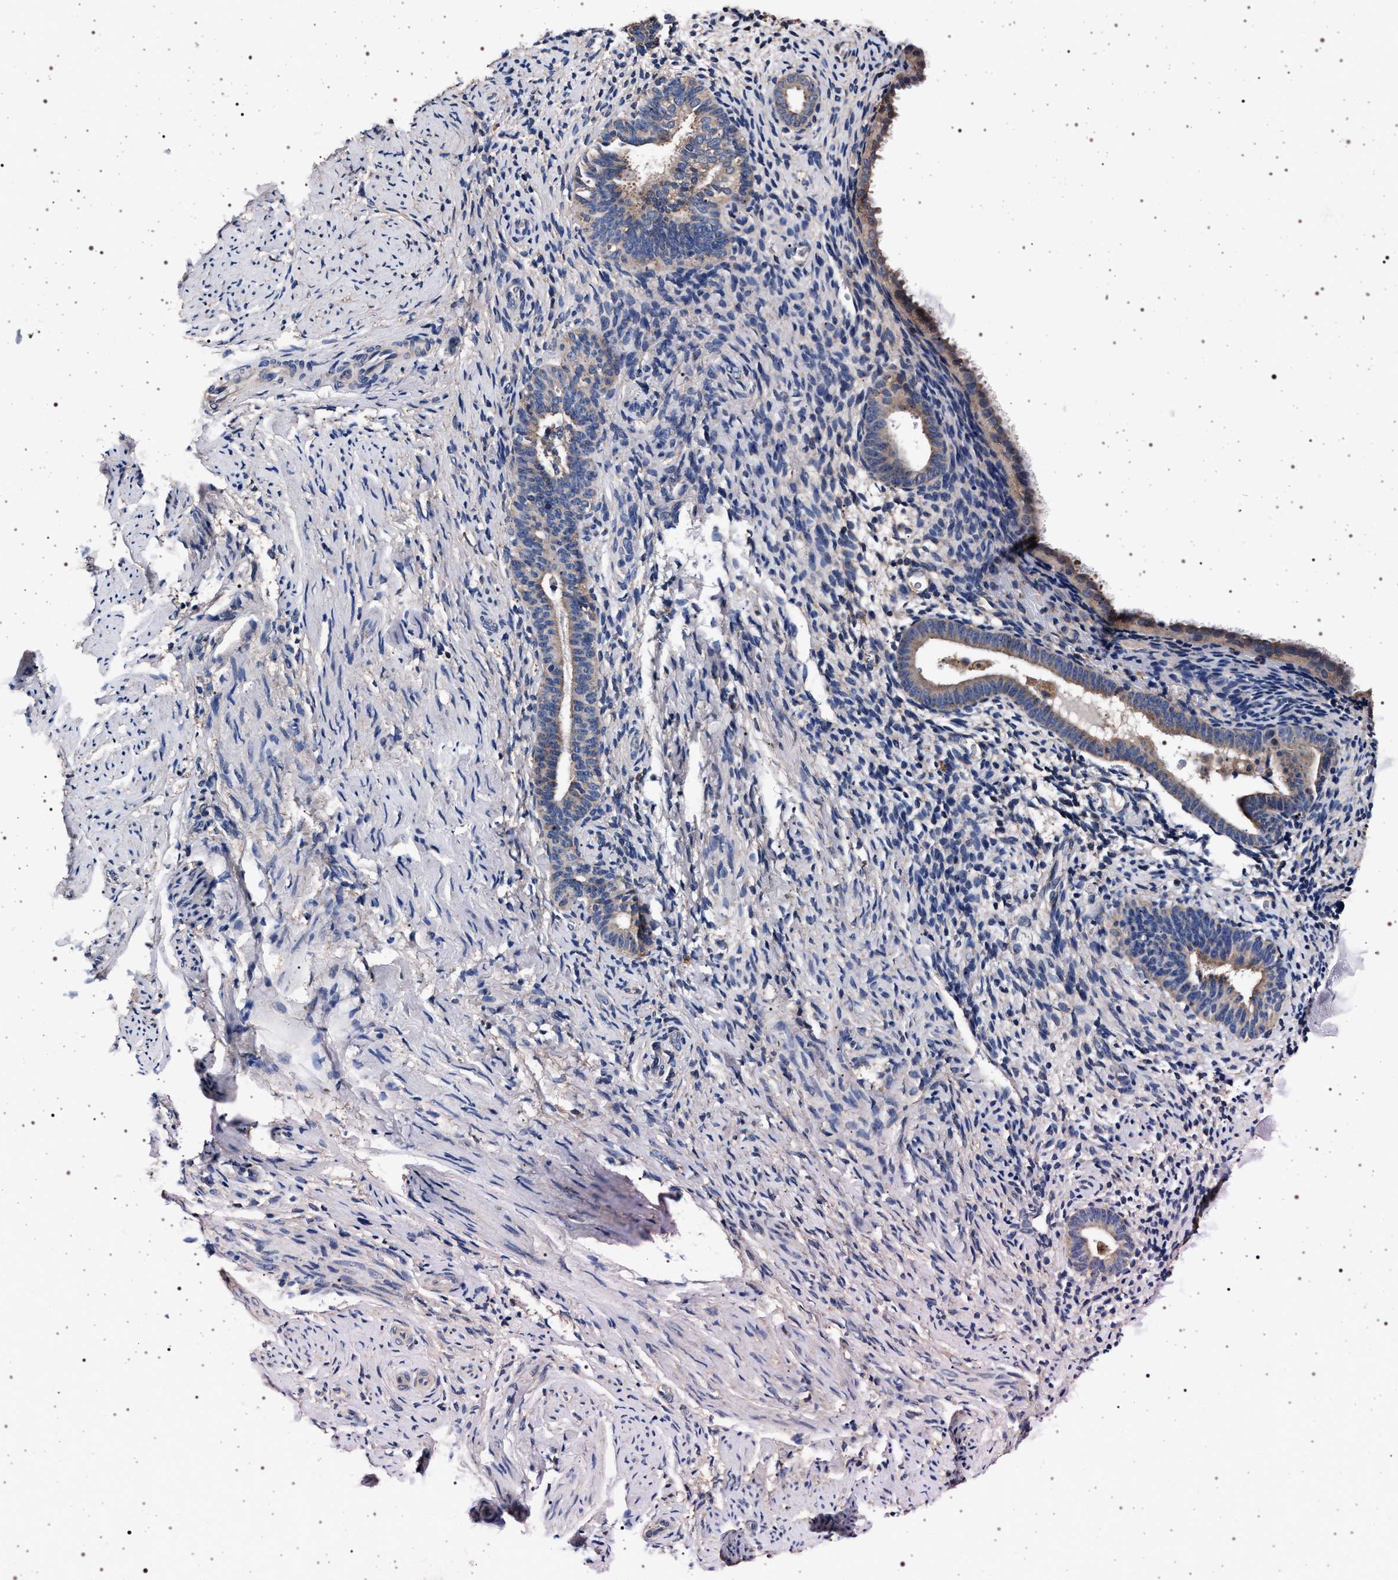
{"staining": {"intensity": "negative", "quantity": "none", "location": "none"}, "tissue": "endometrium", "cell_type": "Cells in endometrial stroma", "image_type": "normal", "snomed": [{"axis": "morphology", "description": "Normal tissue, NOS"}, {"axis": "topography", "description": "Endometrium"}], "caption": "Endometrium was stained to show a protein in brown. There is no significant positivity in cells in endometrial stroma. (Immunohistochemistry (ihc), brightfield microscopy, high magnification).", "gene": "MAP3K2", "patient": {"sex": "female", "age": 51}}